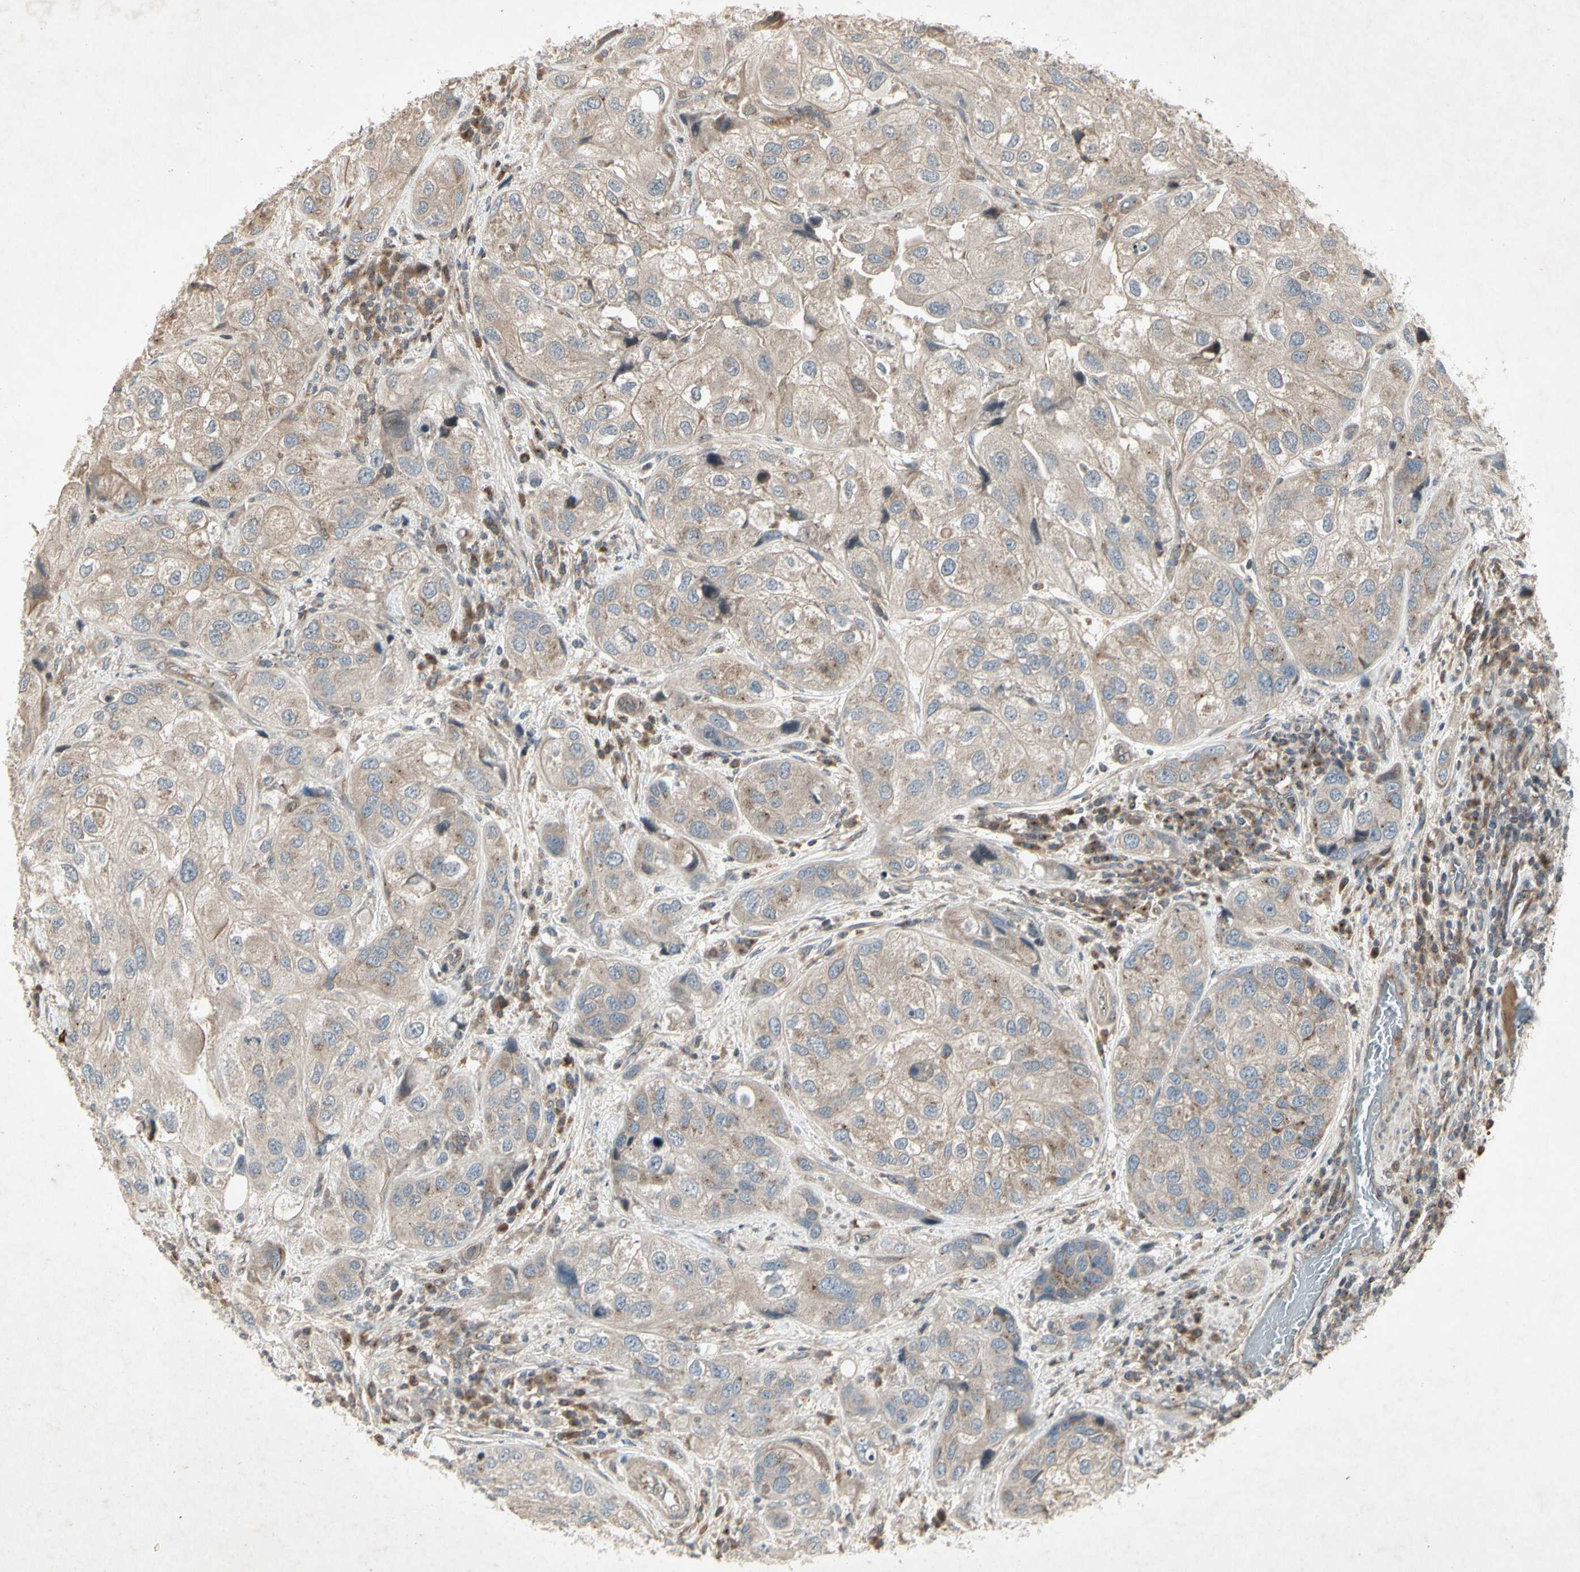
{"staining": {"intensity": "weak", "quantity": ">75%", "location": "cytoplasmic/membranous"}, "tissue": "urothelial cancer", "cell_type": "Tumor cells", "image_type": "cancer", "snomed": [{"axis": "morphology", "description": "Urothelial carcinoma, High grade"}, {"axis": "topography", "description": "Urinary bladder"}], "caption": "A brown stain shows weak cytoplasmic/membranous positivity of a protein in human high-grade urothelial carcinoma tumor cells.", "gene": "TEK", "patient": {"sex": "female", "age": 64}}